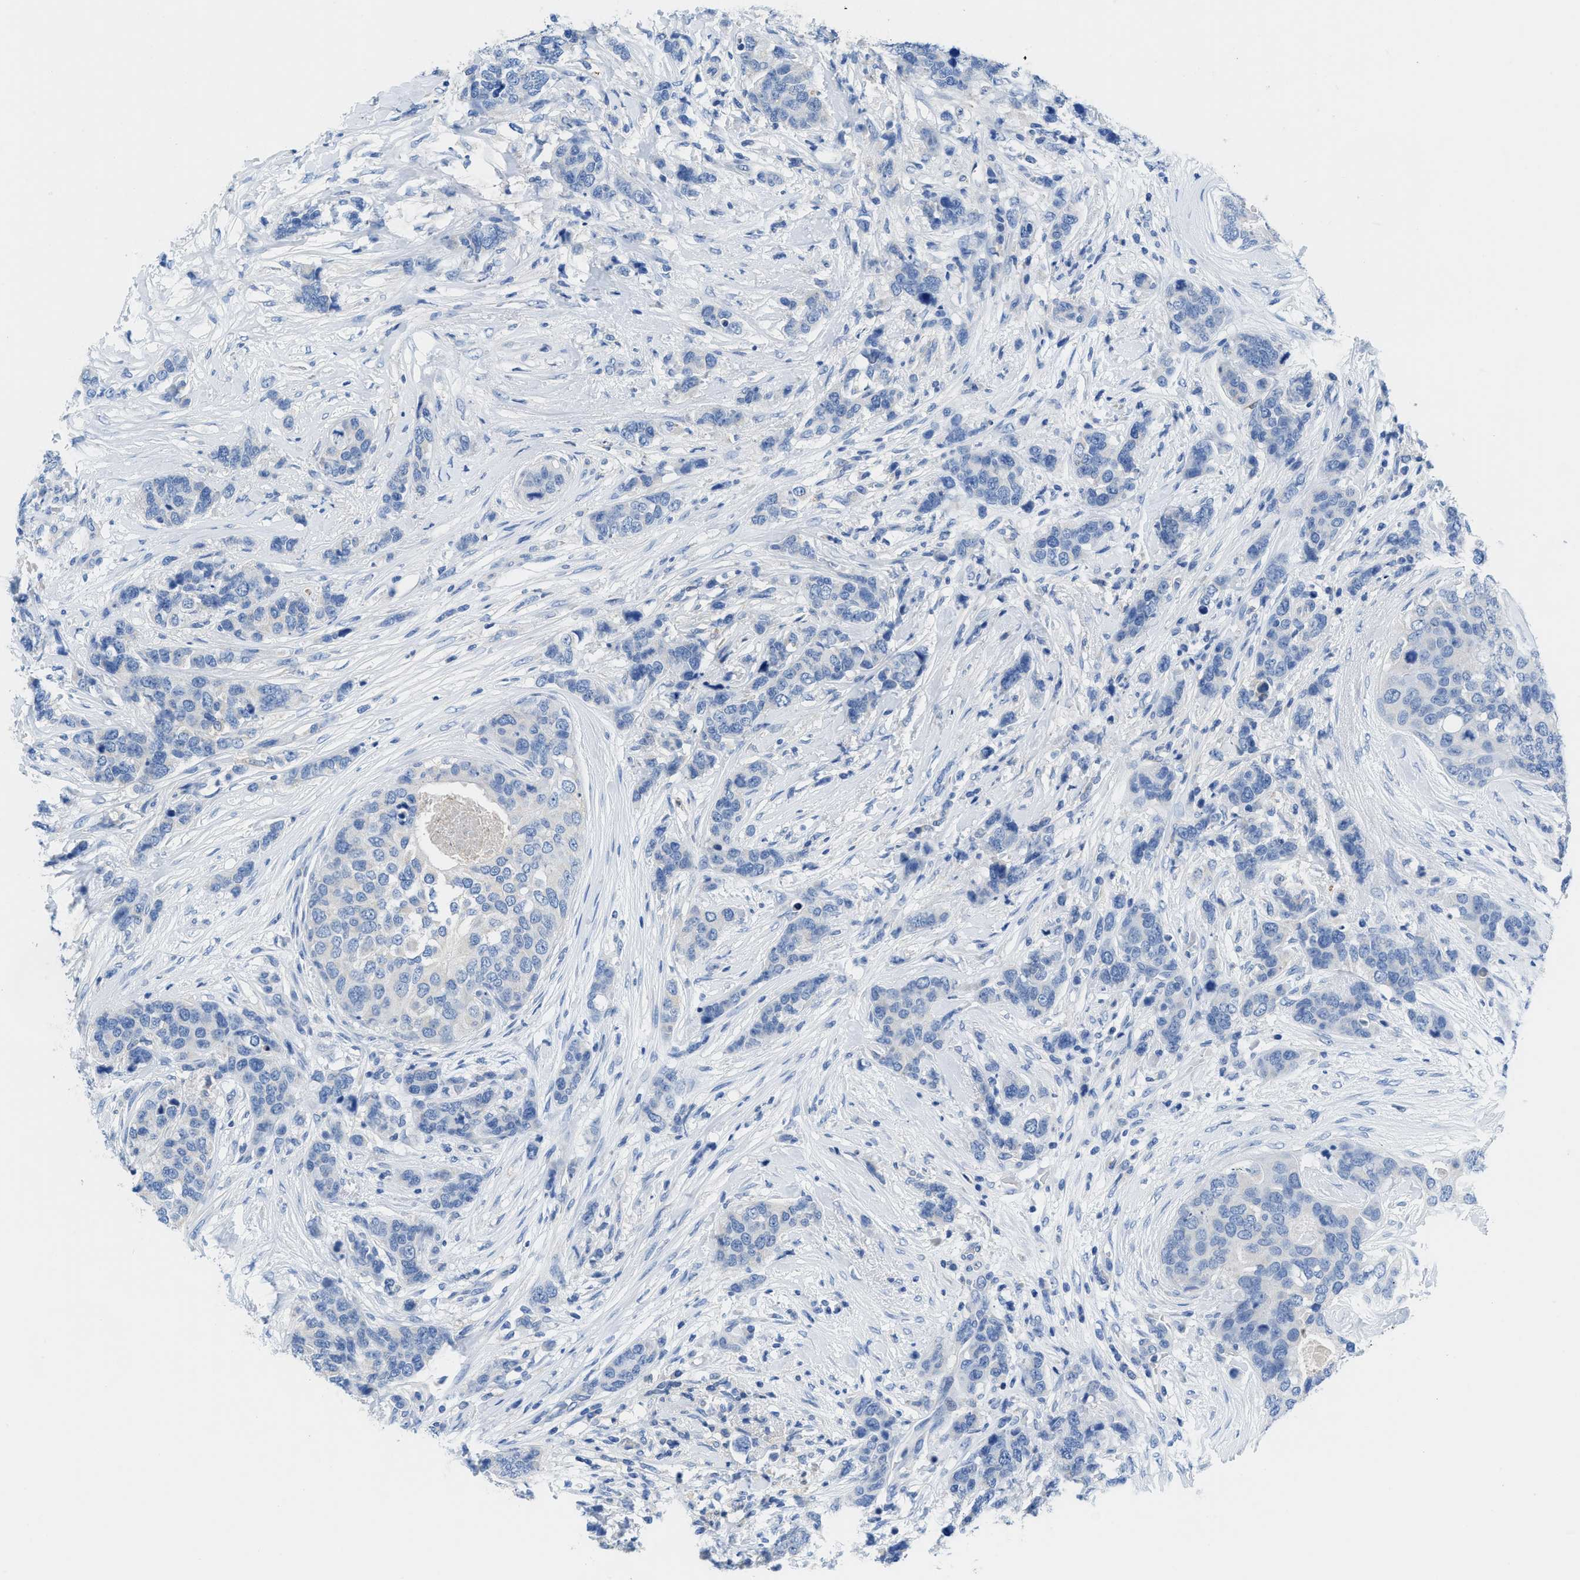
{"staining": {"intensity": "negative", "quantity": "none", "location": "none"}, "tissue": "breast cancer", "cell_type": "Tumor cells", "image_type": "cancer", "snomed": [{"axis": "morphology", "description": "Lobular carcinoma"}, {"axis": "topography", "description": "Breast"}], "caption": "Immunohistochemistry (IHC) image of neoplastic tissue: human breast lobular carcinoma stained with DAB (3,3'-diaminobenzidine) reveals no significant protein staining in tumor cells.", "gene": "NEB", "patient": {"sex": "female", "age": 59}}